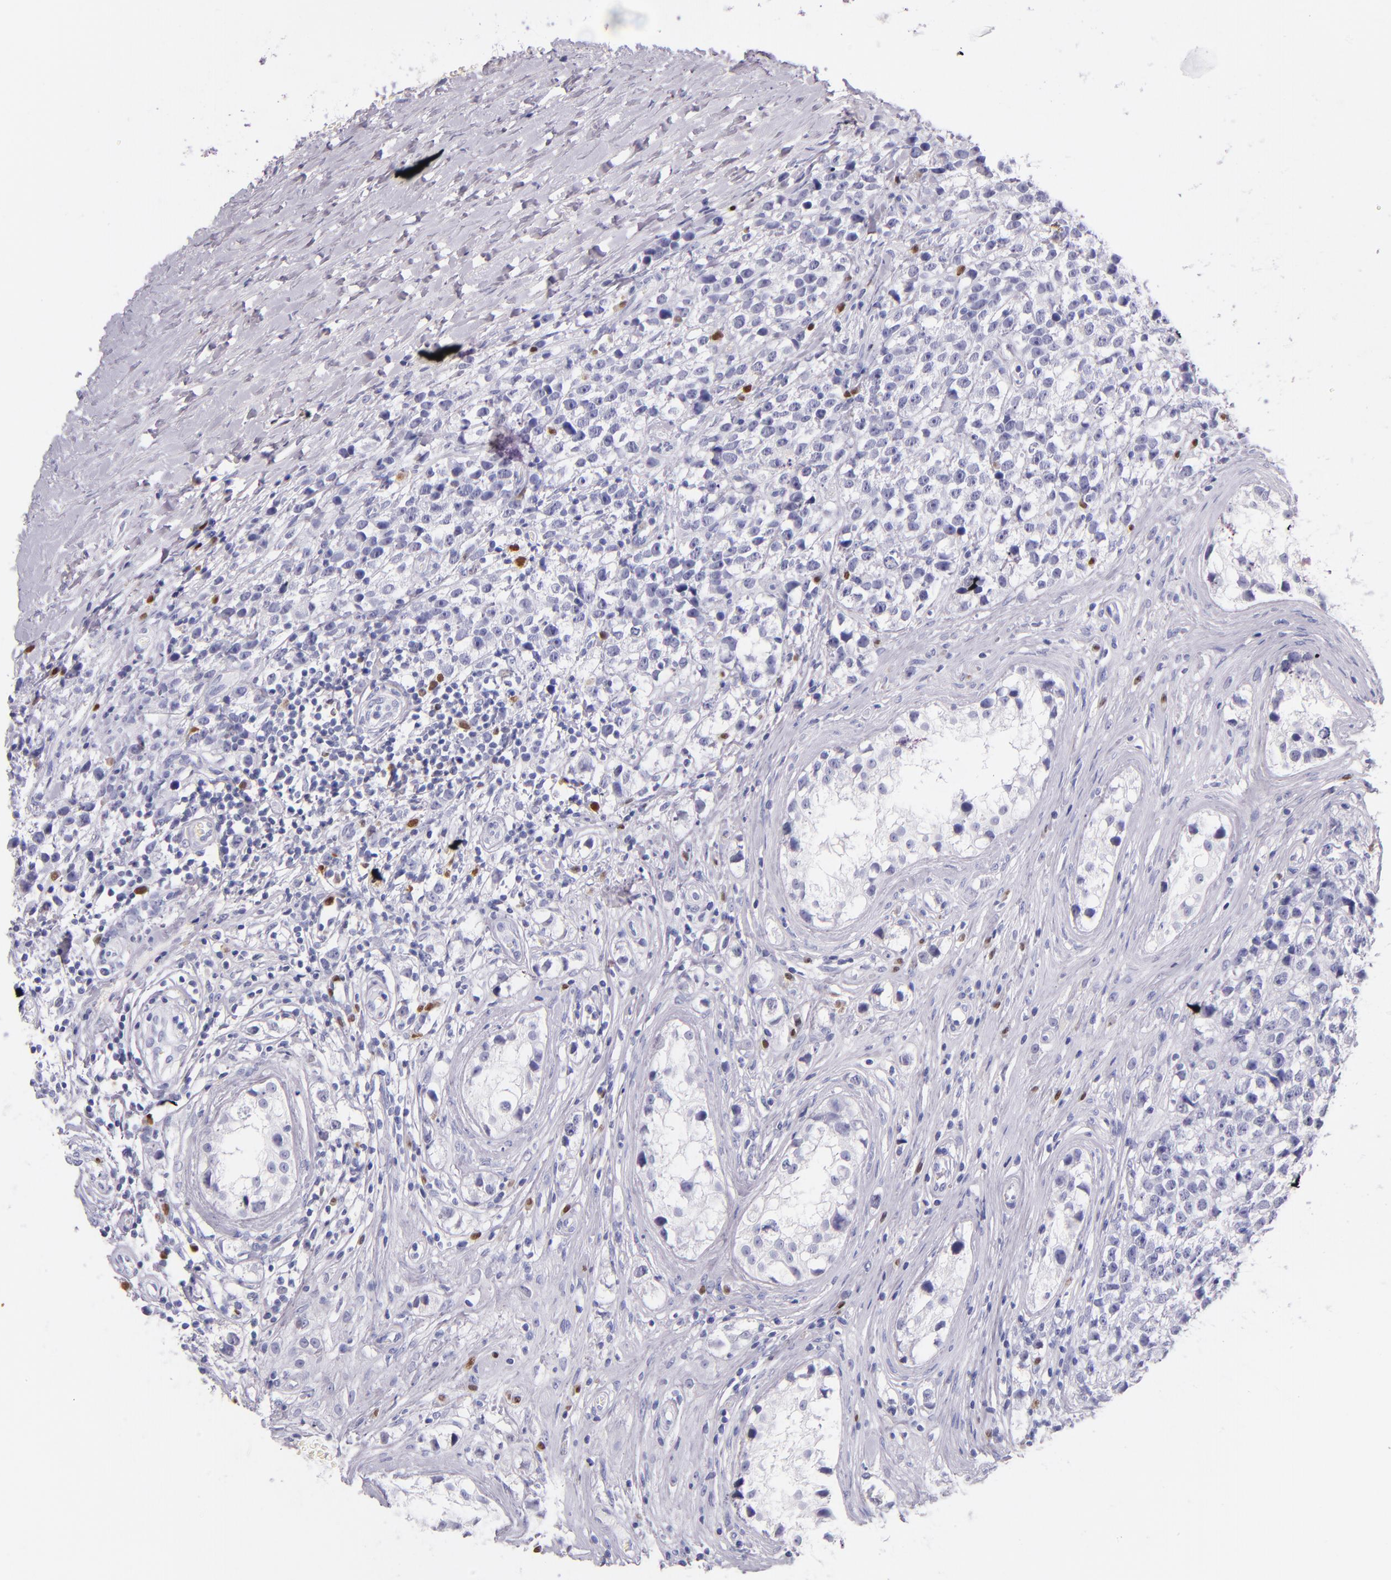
{"staining": {"intensity": "negative", "quantity": "none", "location": "none"}, "tissue": "testis cancer", "cell_type": "Tumor cells", "image_type": "cancer", "snomed": [{"axis": "morphology", "description": "Seminoma, NOS"}, {"axis": "topography", "description": "Testis"}], "caption": "IHC of human seminoma (testis) demonstrates no positivity in tumor cells. (Brightfield microscopy of DAB immunohistochemistry (IHC) at high magnification).", "gene": "IRF4", "patient": {"sex": "male", "age": 25}}